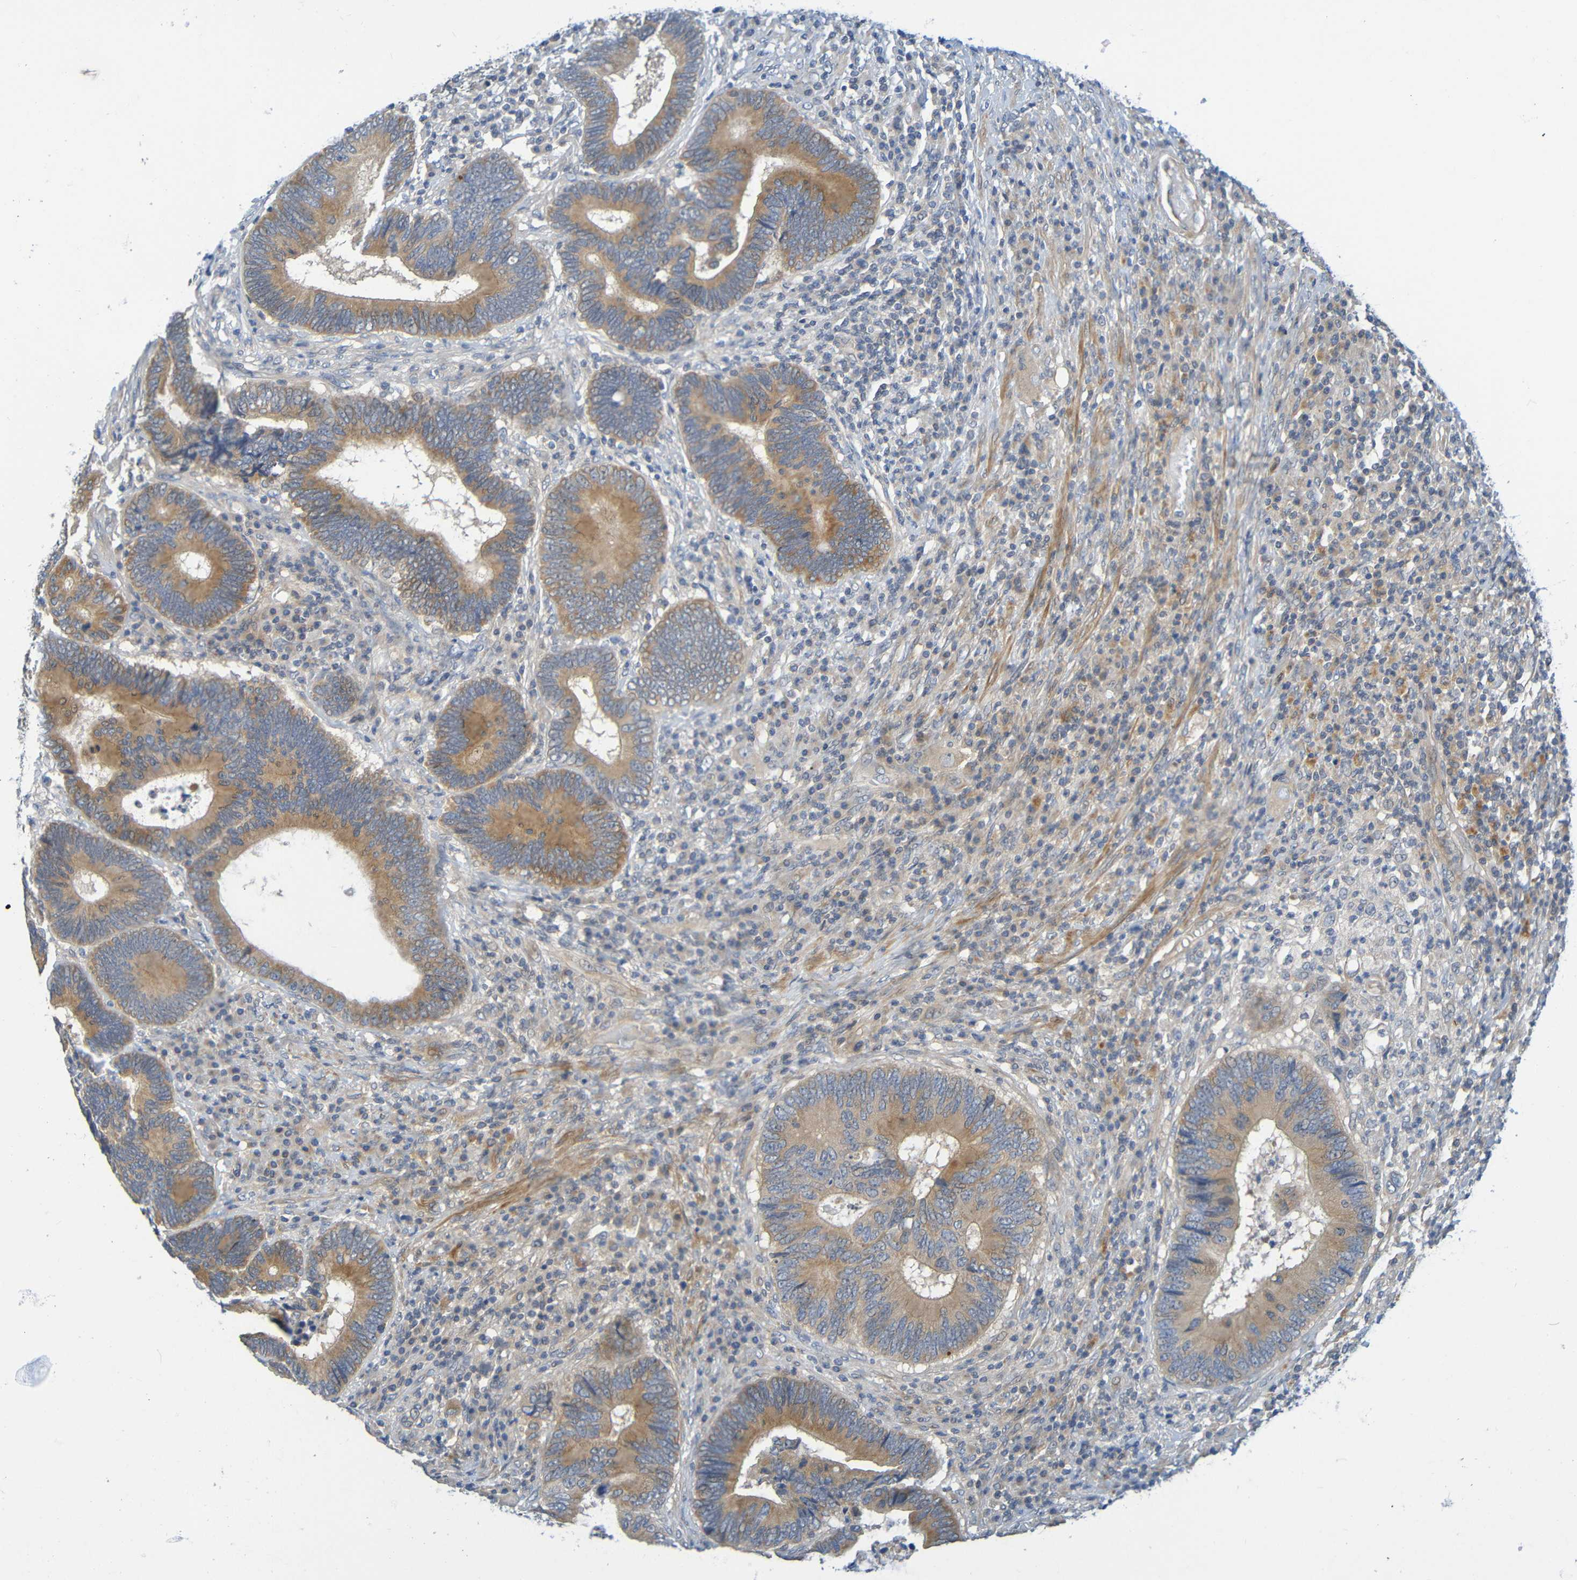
{"staining": {"intensity": "moderate", "quantity": ">75%", "location": "cytoplasmic/membranous"}, "tissue": "colorectal cancer", "cell_type": "Tumor cells", "image_type": "cancer", "snomed": [{"axis": "morphology", "description": "Adenocarcinoma, NOS"}, {"axis": "topography", "description": "Colon"}], "caption": "A medium amount of moderate cytoplasmic/membranous staining is seen in approximately >75% of tumor cells in colorectal cancer tissue.", "gene": "CYP4F2", "patient": {"sex": "female", "age": 78}}